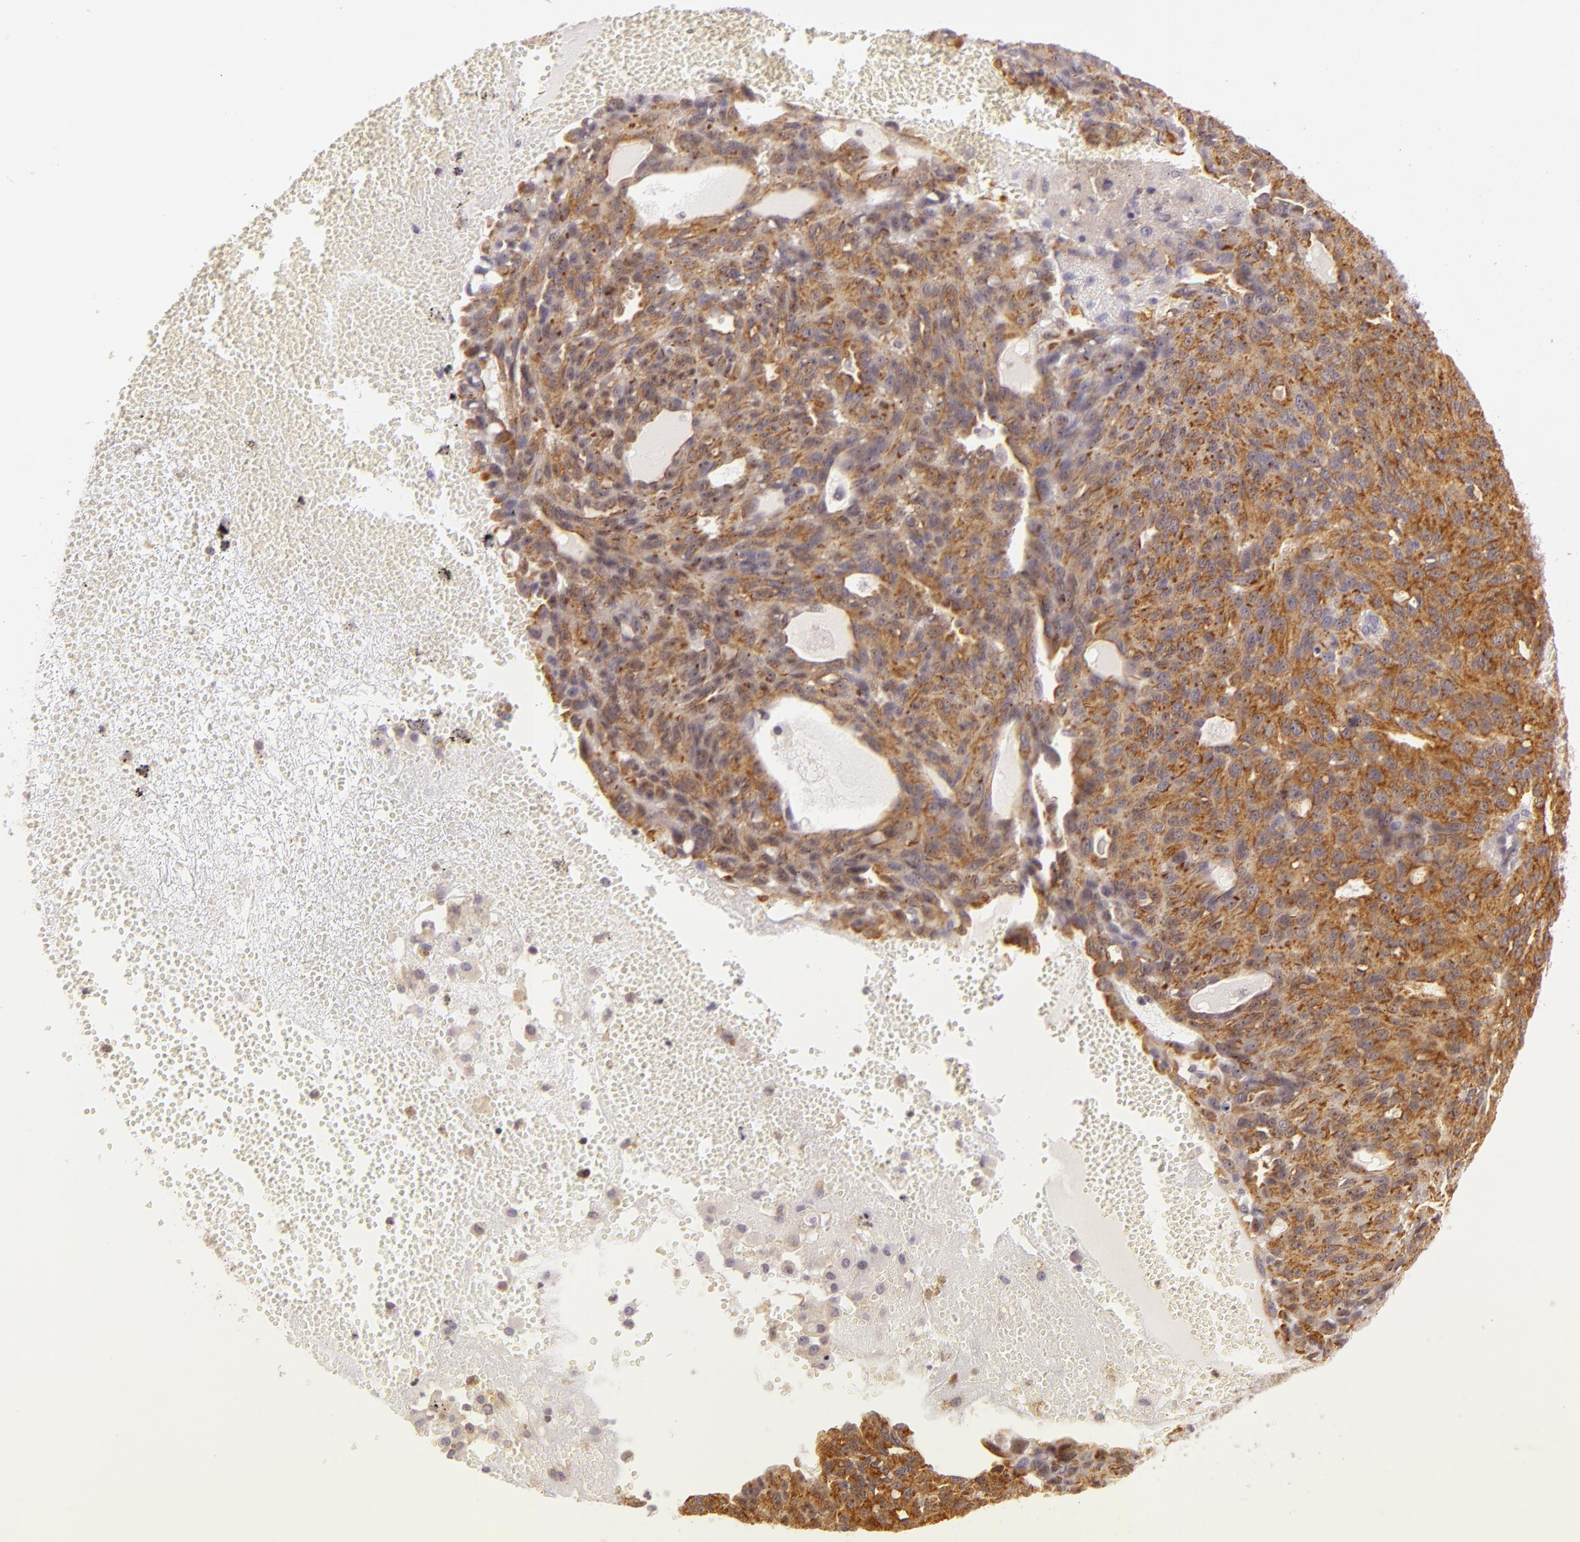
{"staining": {"intensity": "moderate", "quantity": "25%-75%", "location": "cytoplasmic/membranous"}, "tissue": "ovarian cancer", "cell_type": "Tumor cells", "image_type": "cancer", "snomed": [{"axis": "morphology", "description": "Carcinoma, endometroid"}, {"axis": "topography", "description": "Ovary"}], "caption": "An image of ovarian endometroid carcinoma stained for a protein reveals moderate cytoplasmic/membranous brown staining in tumor cells. (DAB (3,3'-diaminobenzidine) IHC, brown staining for protein, blue staining for nuclei).", "gene": "IMPDH1", "patient": {"sex": "female", "age": 60}}